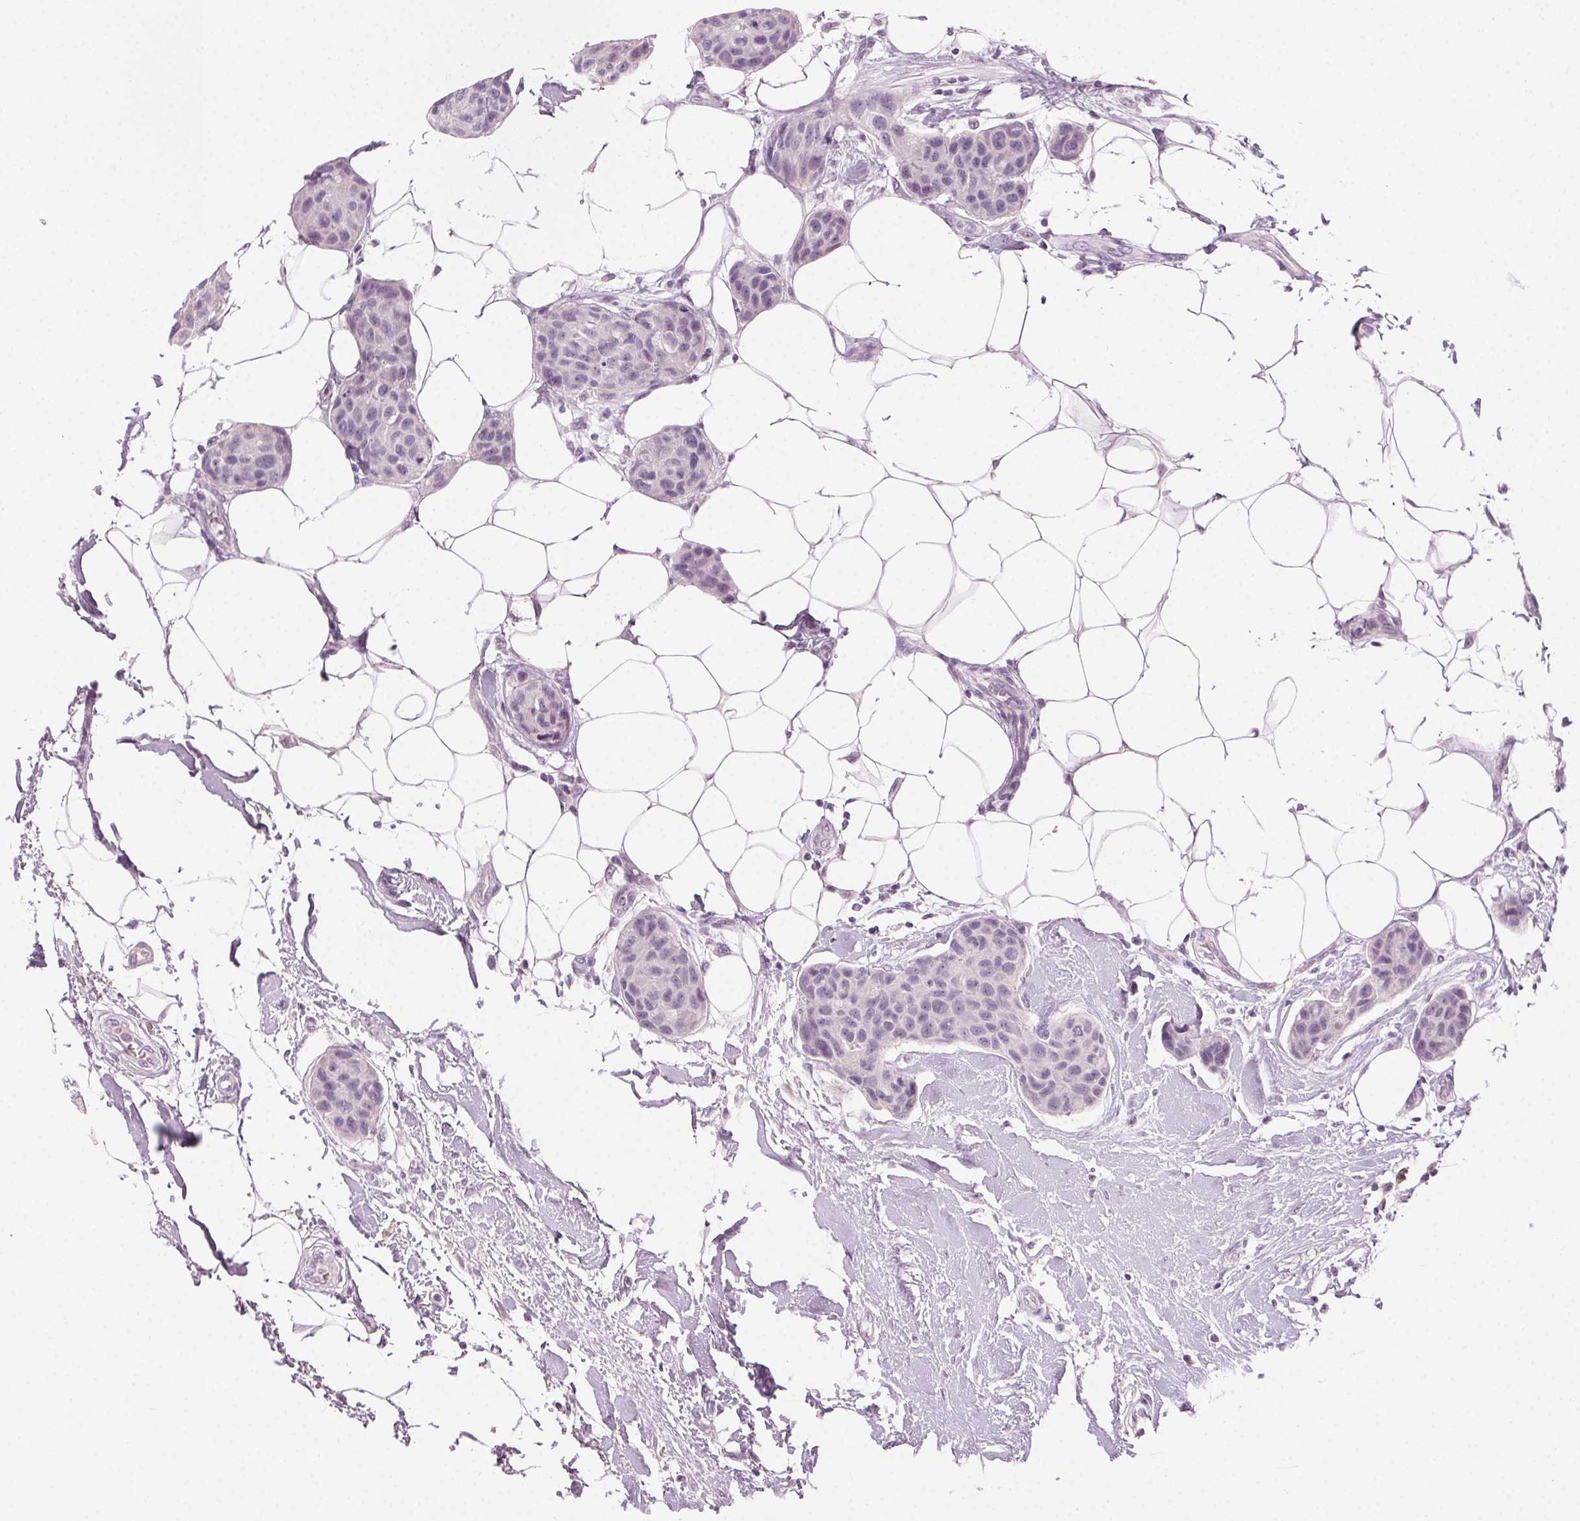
{"staining": {"intensity": "negative", "quantity": "none", "location": "none"}, "tissue": "breast cancer", "cell_type": "Tumor cells", "image_type": "cancer", "snomed": [{"axis": "morphology", "description": "Duct carcinoma"}, {"axis": "topography", "description": "Breast"}, {"axis": "topography", "description": "Lymph node"}], "caption": "This micrograph is of intraductal carcinoma (breast) stained with immunohistochemistry to label a protein in brown with the nuclei are counter-stained blue. There is no expression in tumor cells. (DAB (3,3'-diaminobenzidine) immunohistochemistry (IHC), high magnification).", "gene": "HSF5", "patient": {"sex": "female", "age": 80}}